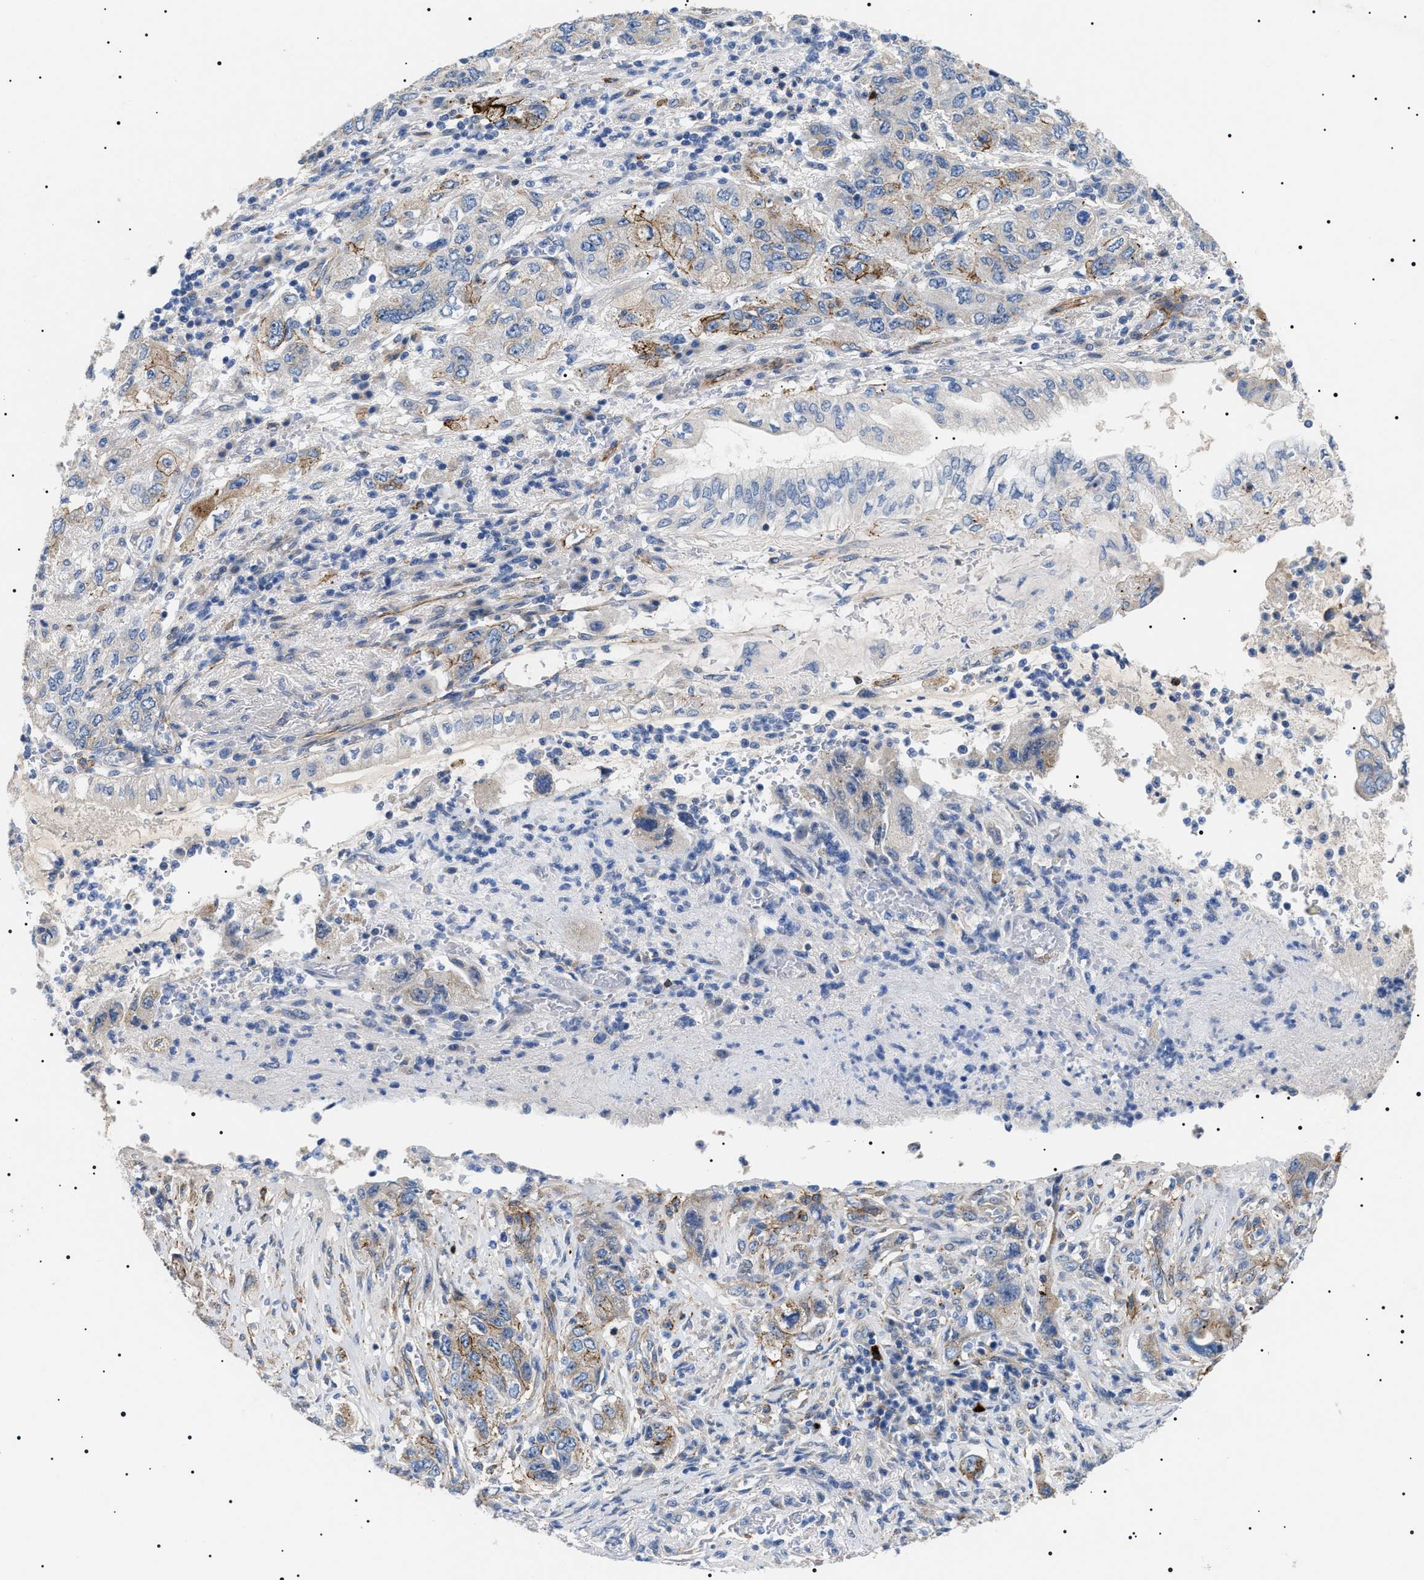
{"staining": {"intensity": "moderate", "quantity": "<25%", "location": "cytoplasmic/membranous"}, "tissue": "pancreatic cancer", "cell_type": "Tumor cells", "image_type": "cancer", "snomed": [{"axis": "morphology", "description": "Adenocarcinoma, NOS"}, {"axis": "topography", "description": "Pancreas"}], "caption": "Immunohistochemistry (IHC) photomicrograph of human adenocarcinoma (pancreatic) stained for a protein (brown), which exhibits low levels of moderate cytoplasmic/membranous expression in about <25% of tumor cells.", "gene": "TMEM222", "patient": {"sex": "female", "age": 73}}